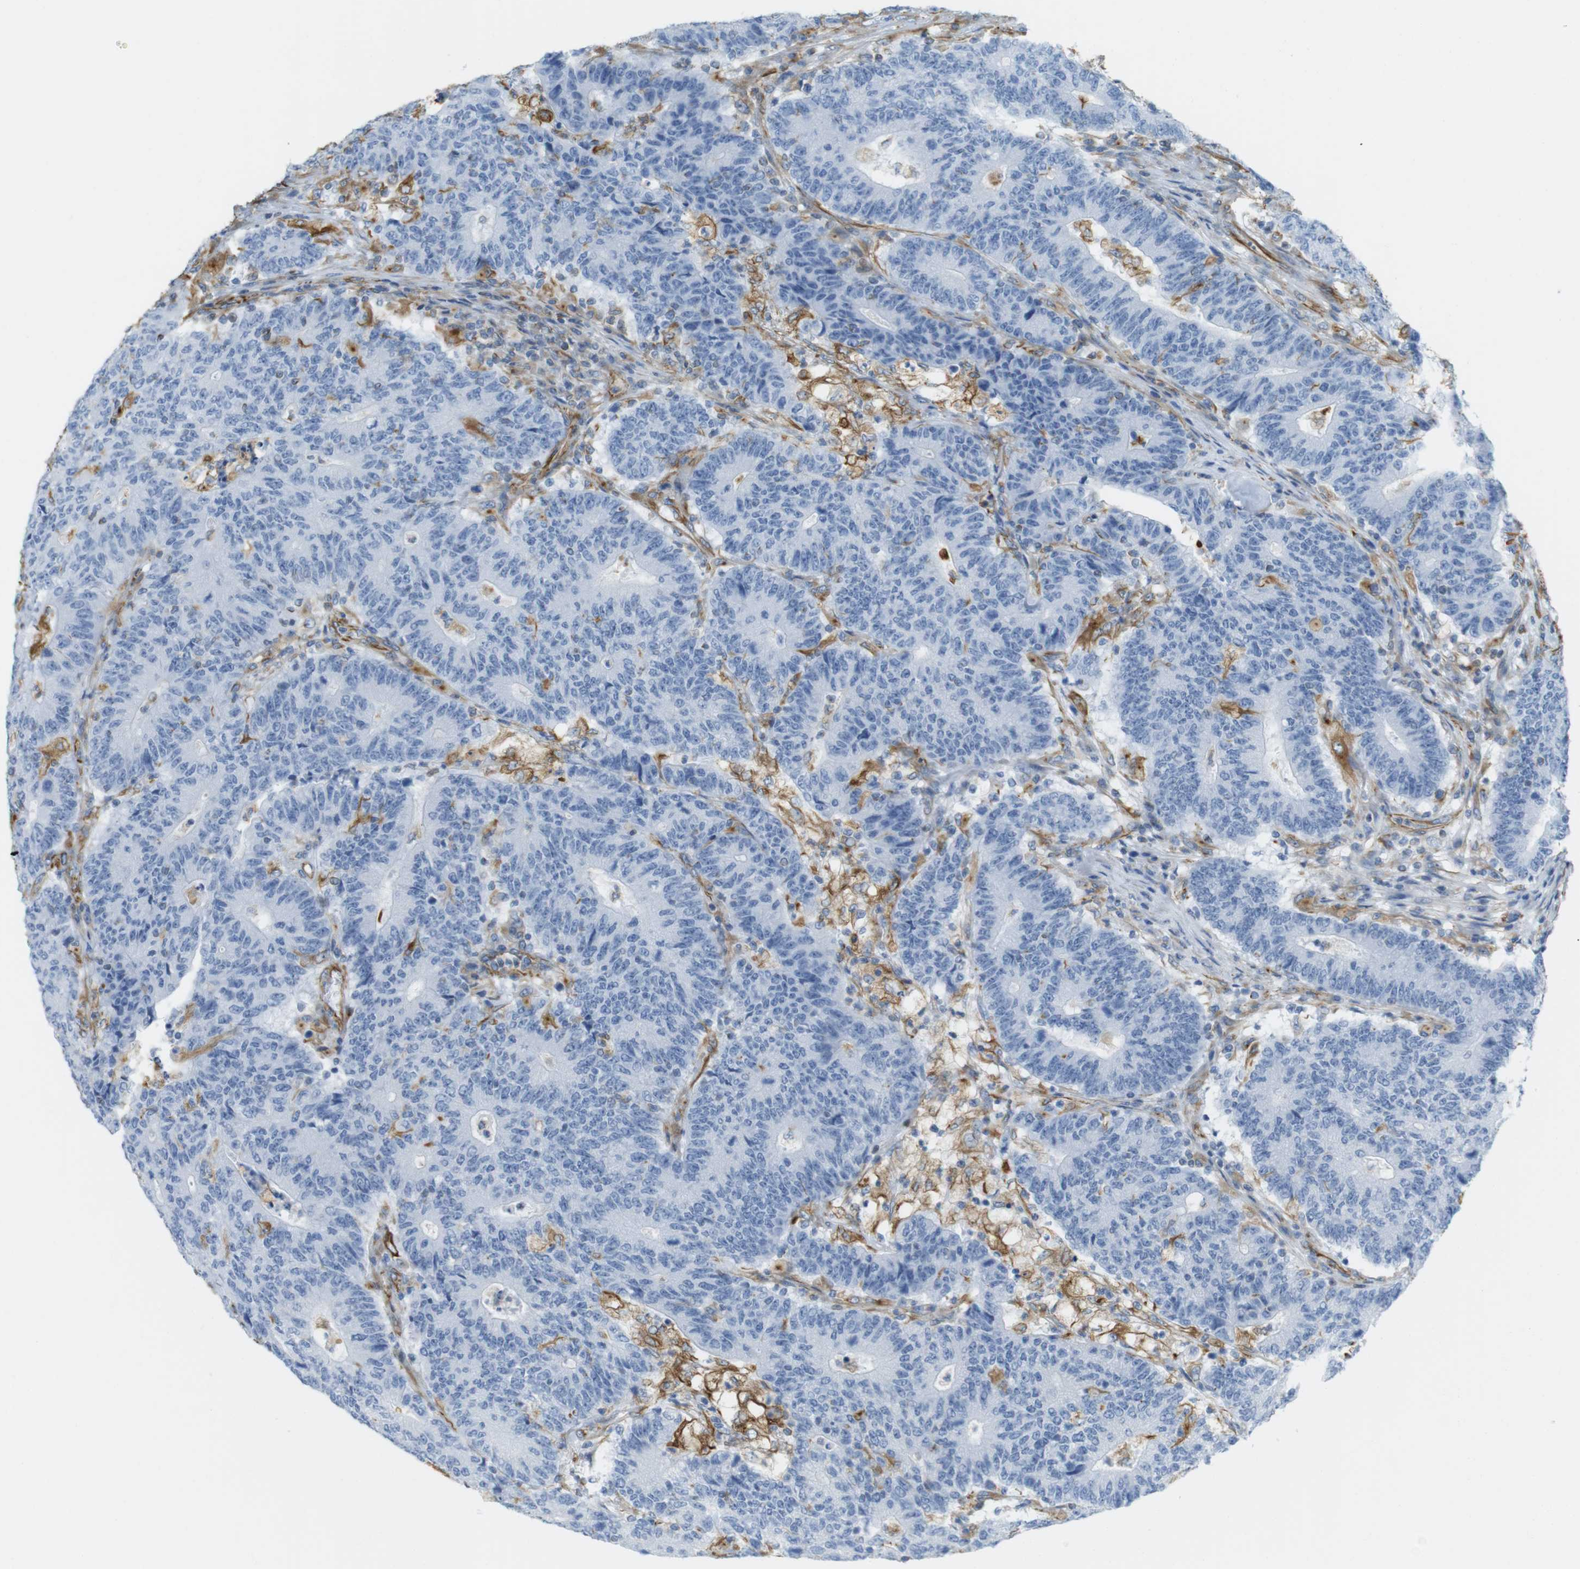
{"staining": {"intensity": "negative", "quantity": "none", "location": "none"}, "tissue": "colorectal cancer", "cell_type": "Tumor cells", "image_type": "cancer", "snomed": [{"axis": "morphology", "description": "Normal tissue, NOS"}, {"axis": "morphology", "description": "Adenocarcinoma, NOS"}, {"axis": "topography", "description": "Colon"}], "caption": "Immunohistochemistry photomicrograph of colorectal adenocarcinoma stained for a protein (brown), which shows no expression in tumor cells. Nuclei are stained in blue.", "gene": "MS4A10", "patient": {"sex": "female", "age": 75}}